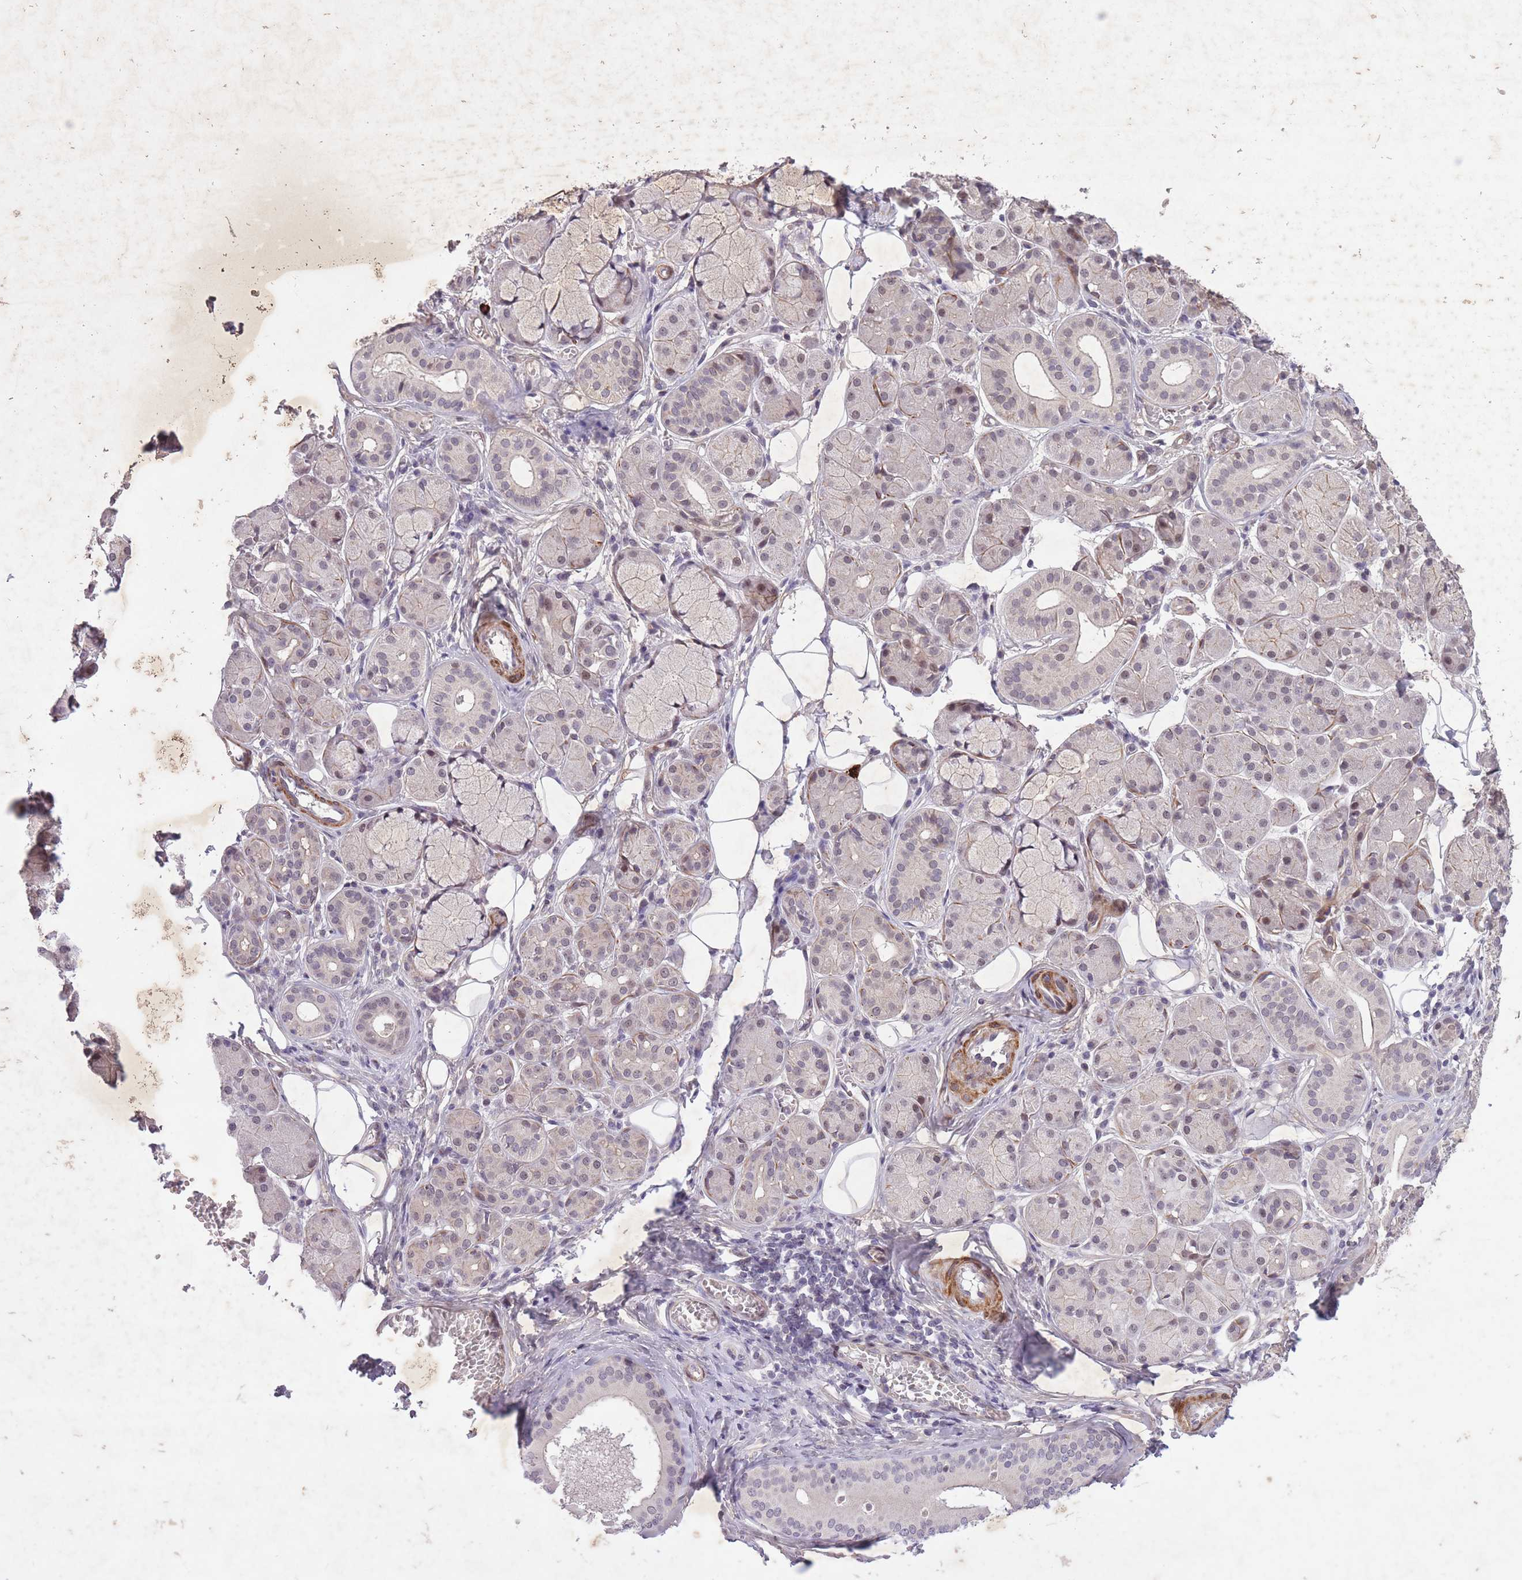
{"staining": {"intensity": "moderate", "quantity": "<25%", "location": "nuclear"}, "tissue": "salivary gland", "cell_type": "Glandular cells", "image_type": "normal", "snomed": [{"axis": "morphology", "description": "Squamous cell carcinoma, NOS"}, {"axis": "topography", "description": "Skin"}, {"axis": "topography", "description": "Head-Neck"}], "caption": "An image showing moderate nuclear expression in approximately <25% of glandular cells in normal salivary gland, as visualized by brown immunohistochemical staining.", "gene": "CBX6", "patient": {"sex": "male", "age": 80}}